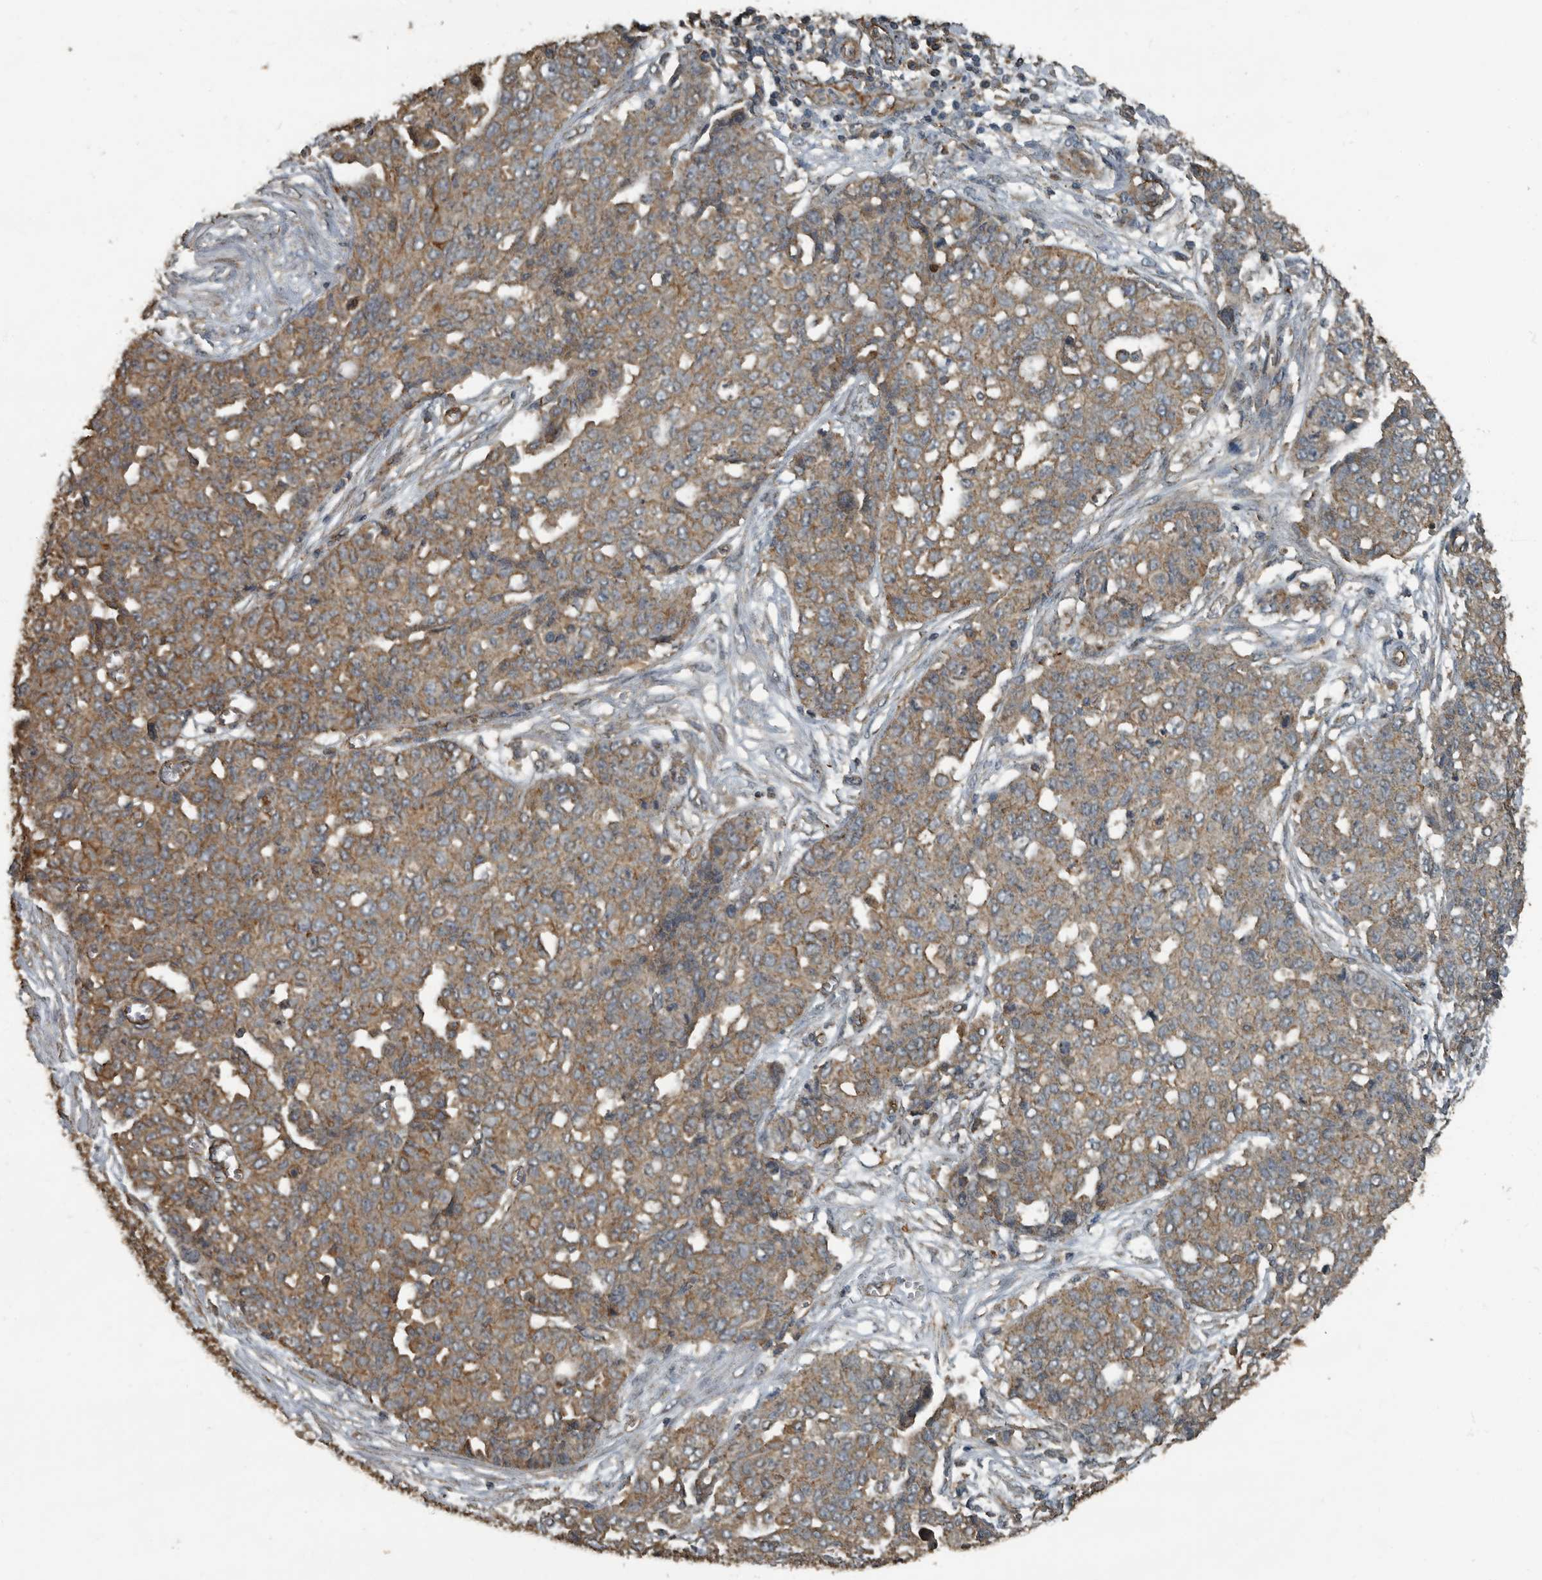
{"staining": {"intensity": "moderate", "quantity": ">75%", "location": "cytoplasmic/membranous"}, "tissue": "ovarian cancer", "cell_type": "Tumor cells", "image_type": "cancer", "snomed": [{"axis": "morphology", "description": "Cystadenocarcinoma, serous, NOS"}, {"axis": "topography", "description": "Soft tissue"}, {"axis": "topography", "description": "Ovary"}], "caption": "The histopathology image reveals staining of ovarian cancer, revealing moderate cytoplasmic/membranous protein staining (brown color) within tumor cells.", "gene": "IL15RA", "patient": {"sex": "female", "age": 57}}